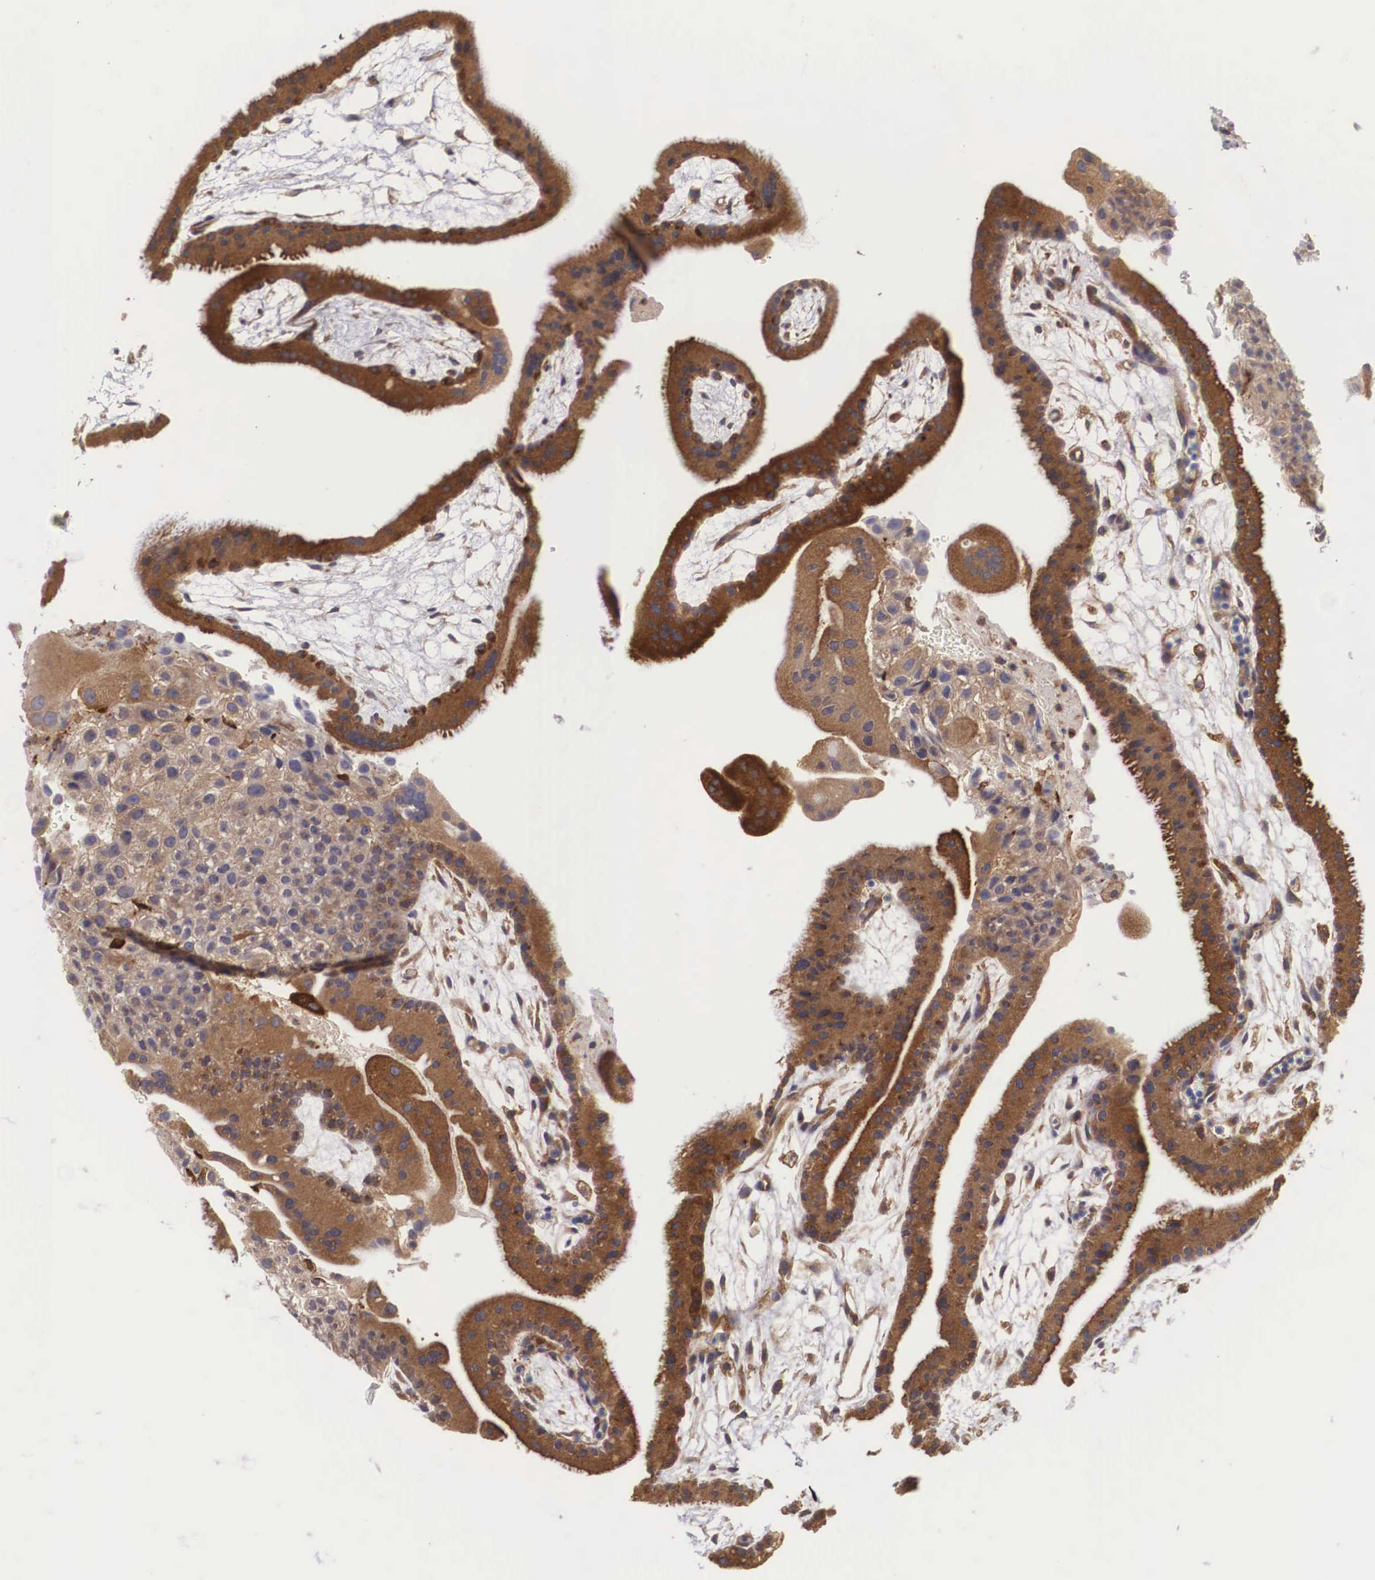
{"staining": {"intensity": "weak", "quantity": ">75%", "location": "cytoplasmic/membranous"}, "tissue": "placenta", "cell_type": "Decidual cells", "image_type": "normal", "snomed": [{"axis": "morphology", "description": "Normal tissue, NOS"}, {"axis": "topography", "description": "Placenta"}], "caption": "The micrograph displays a brown stain indicating the presence of a protein in the cytoplasmic/membranous of decidual cells in placenta.", "gene": "GRIPAP1", "patient": {"sex": "female", "age": 19}}